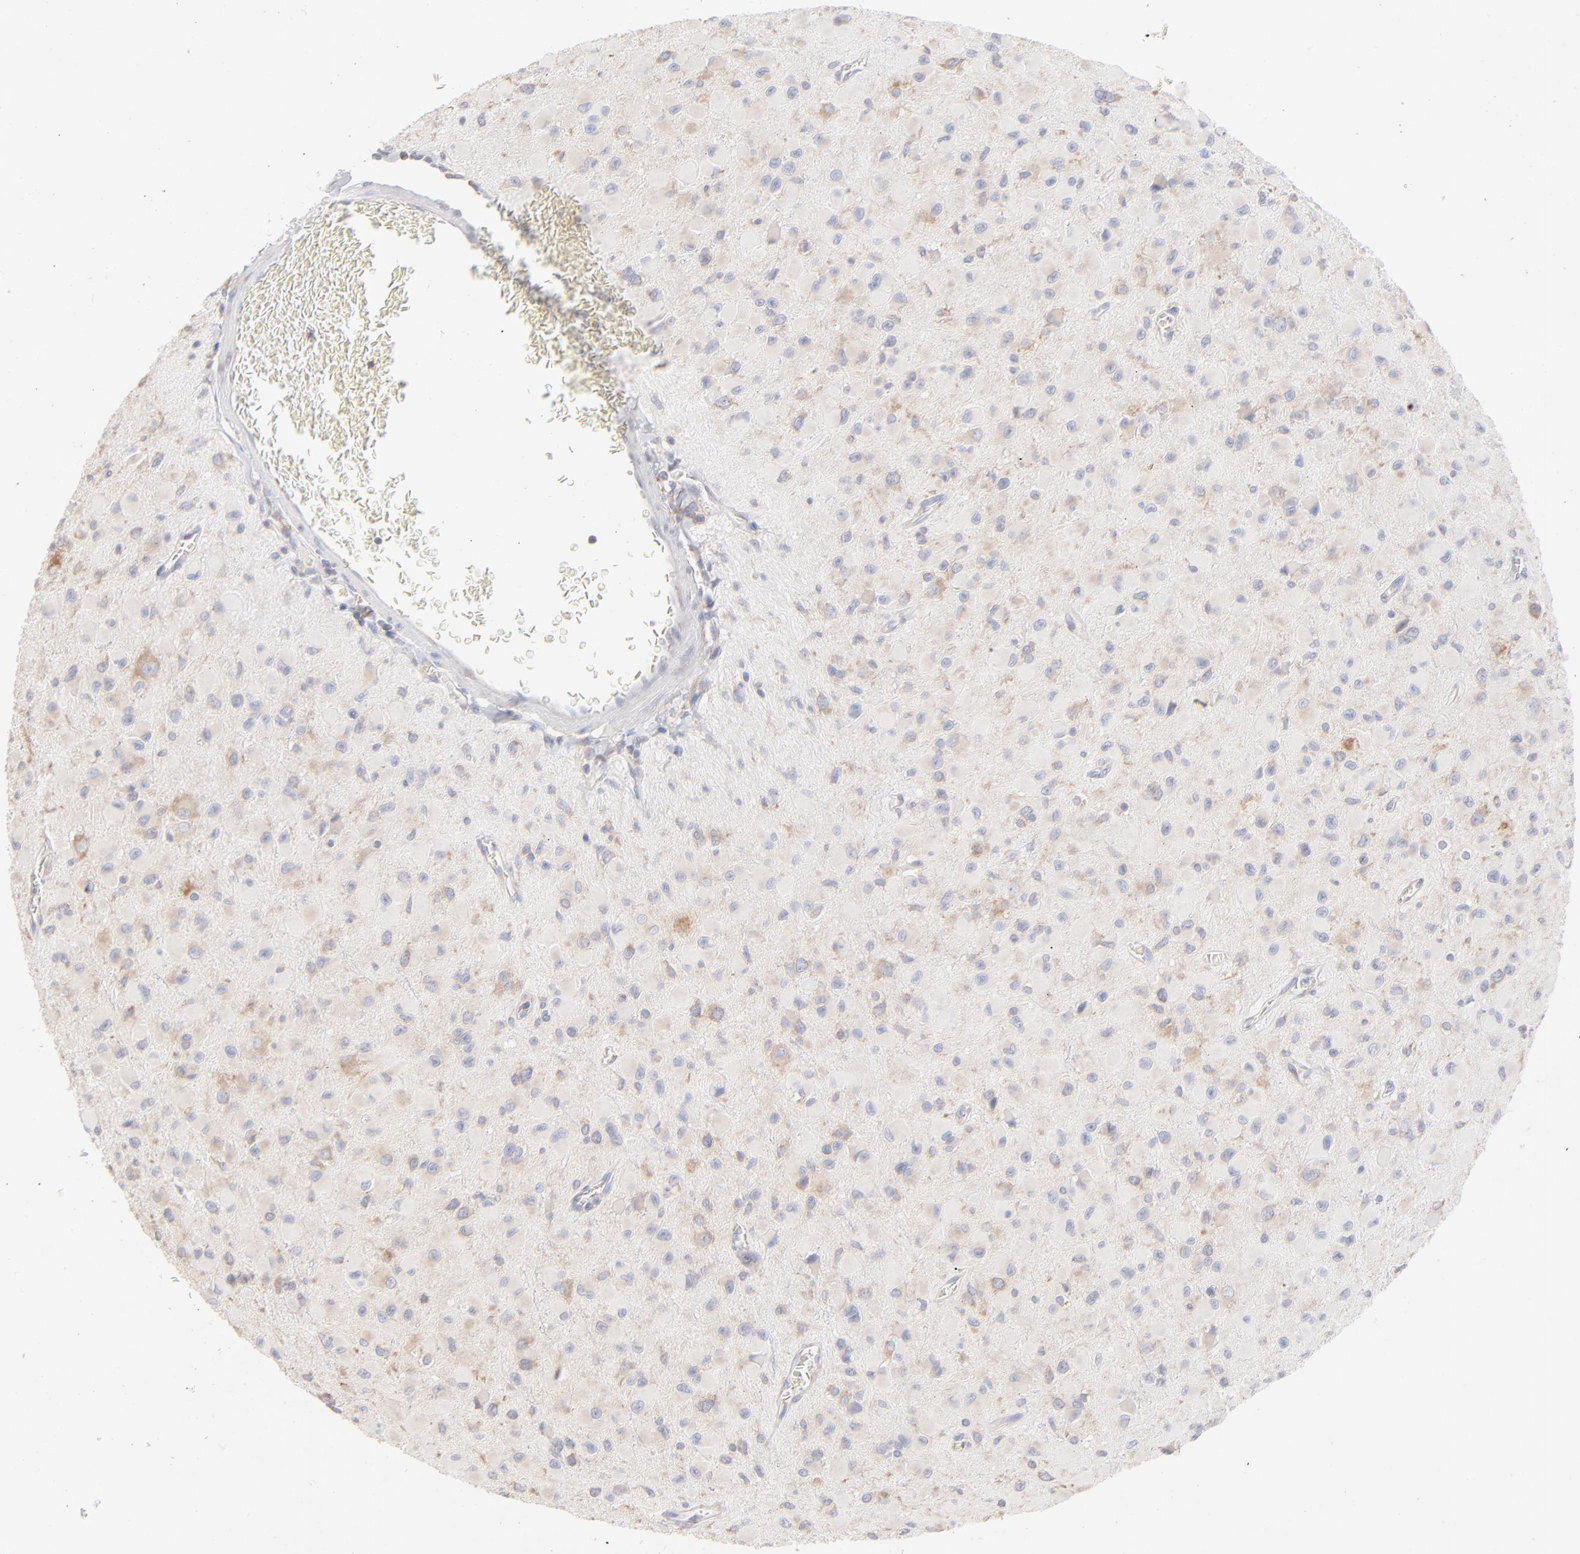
{"staining": {"intensity": "moderate", "quantity": "25%-75%", "location": "cytoplasmic/membranous"}, "tissue": "glioma", "cell_type": "Tumor cells", "image_type": "cancer", "snomed": [{"axis": "morphology", "description": "Glioma, malignant, Low grade"}, {"axis": "topography", "description": "Brain"}], "caption": "This is a micrograph of immunohistochemistry staining of malignant low-grade glioma, which shows moderate positivity in the cytoplasmic/membranous of tumor cells.", "gene": "RPS21", "patient": {"sex": "male", "age": 42}}